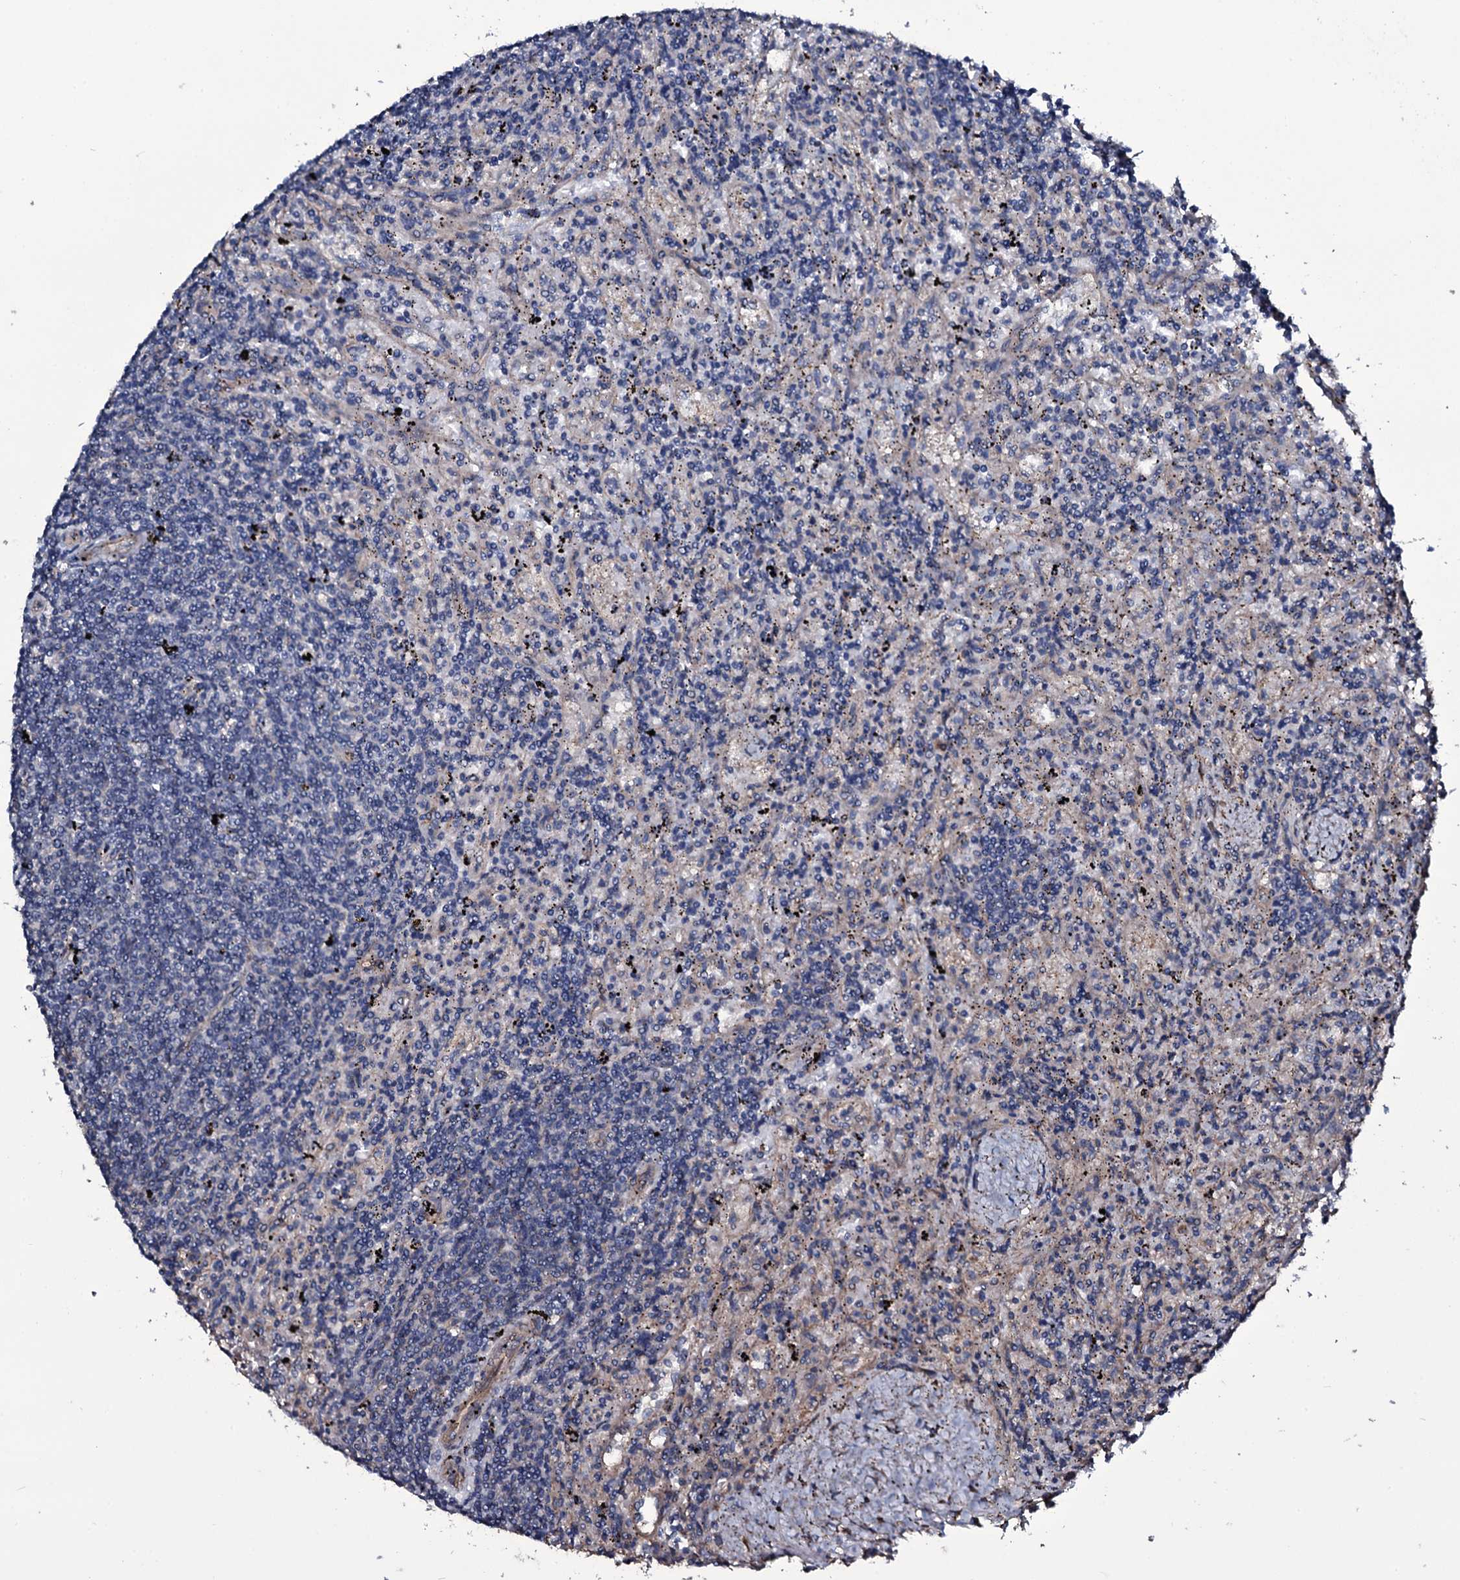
{"staining": {"intensity": "negative", "quantity": "none", "location": "none"}, "tissue": "lymphoma", "cell_type": "Tumor cells", "image_type": "cancer", "snomed": [{"axis": "morphology", "description": "Malignant lymphoma, non-Hodgkin's type, Low grade"}, {"axis": "topography", "description": "Spleen"}], "caption": "Immunohistochemistry (IHC) of human lymphoma demonstrates no positivity in tumor cells. Brightfield microscopy of IHC stained with DAB (brown) and hematoxylin (blue), captured at high magnification.", "gene": "WIPF3", "patient": {"sex": "male", "age": 76}}